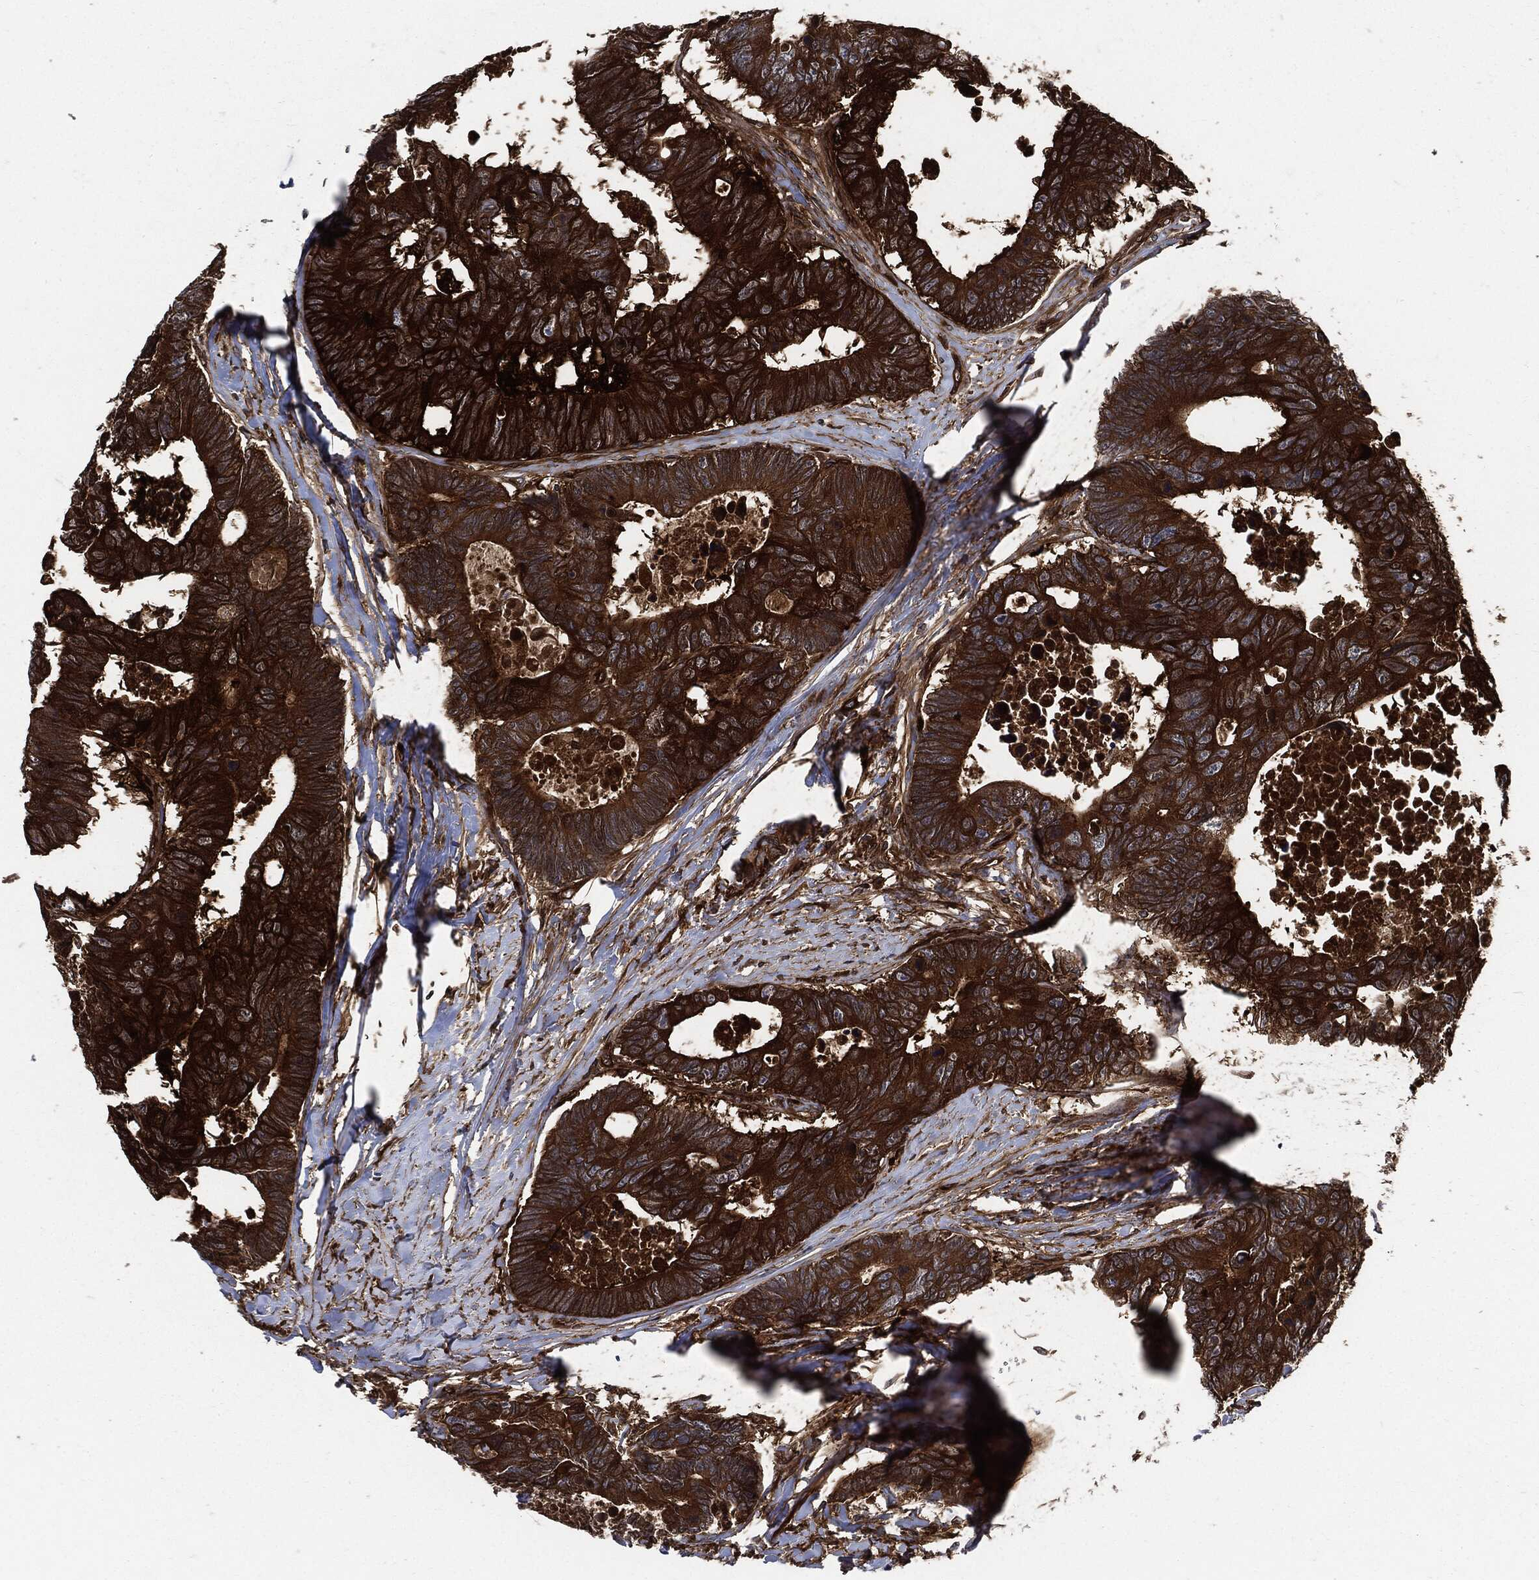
{"staining": {"intensity": "strong", "quantity": ">75%", "location": "cytoplasmic/membranous"}, "tissue": "colorectal cancer", "cell_type": "Tumor cells", "image_type": "cancer", "snomed": [{"axis": "morphology", "description": "Adenocarcinoma, NOS"}, {"axis": "topography", "description": "Colon"}], "caption": "Protein staining of adenocarcinoma (colorectal) tissue reveals strong cytoplasmic/membranous staining in approximately >75% of tumor cells.", "gene": "XPNPEP1", "patient": {"sex": "female", "age": 77}}